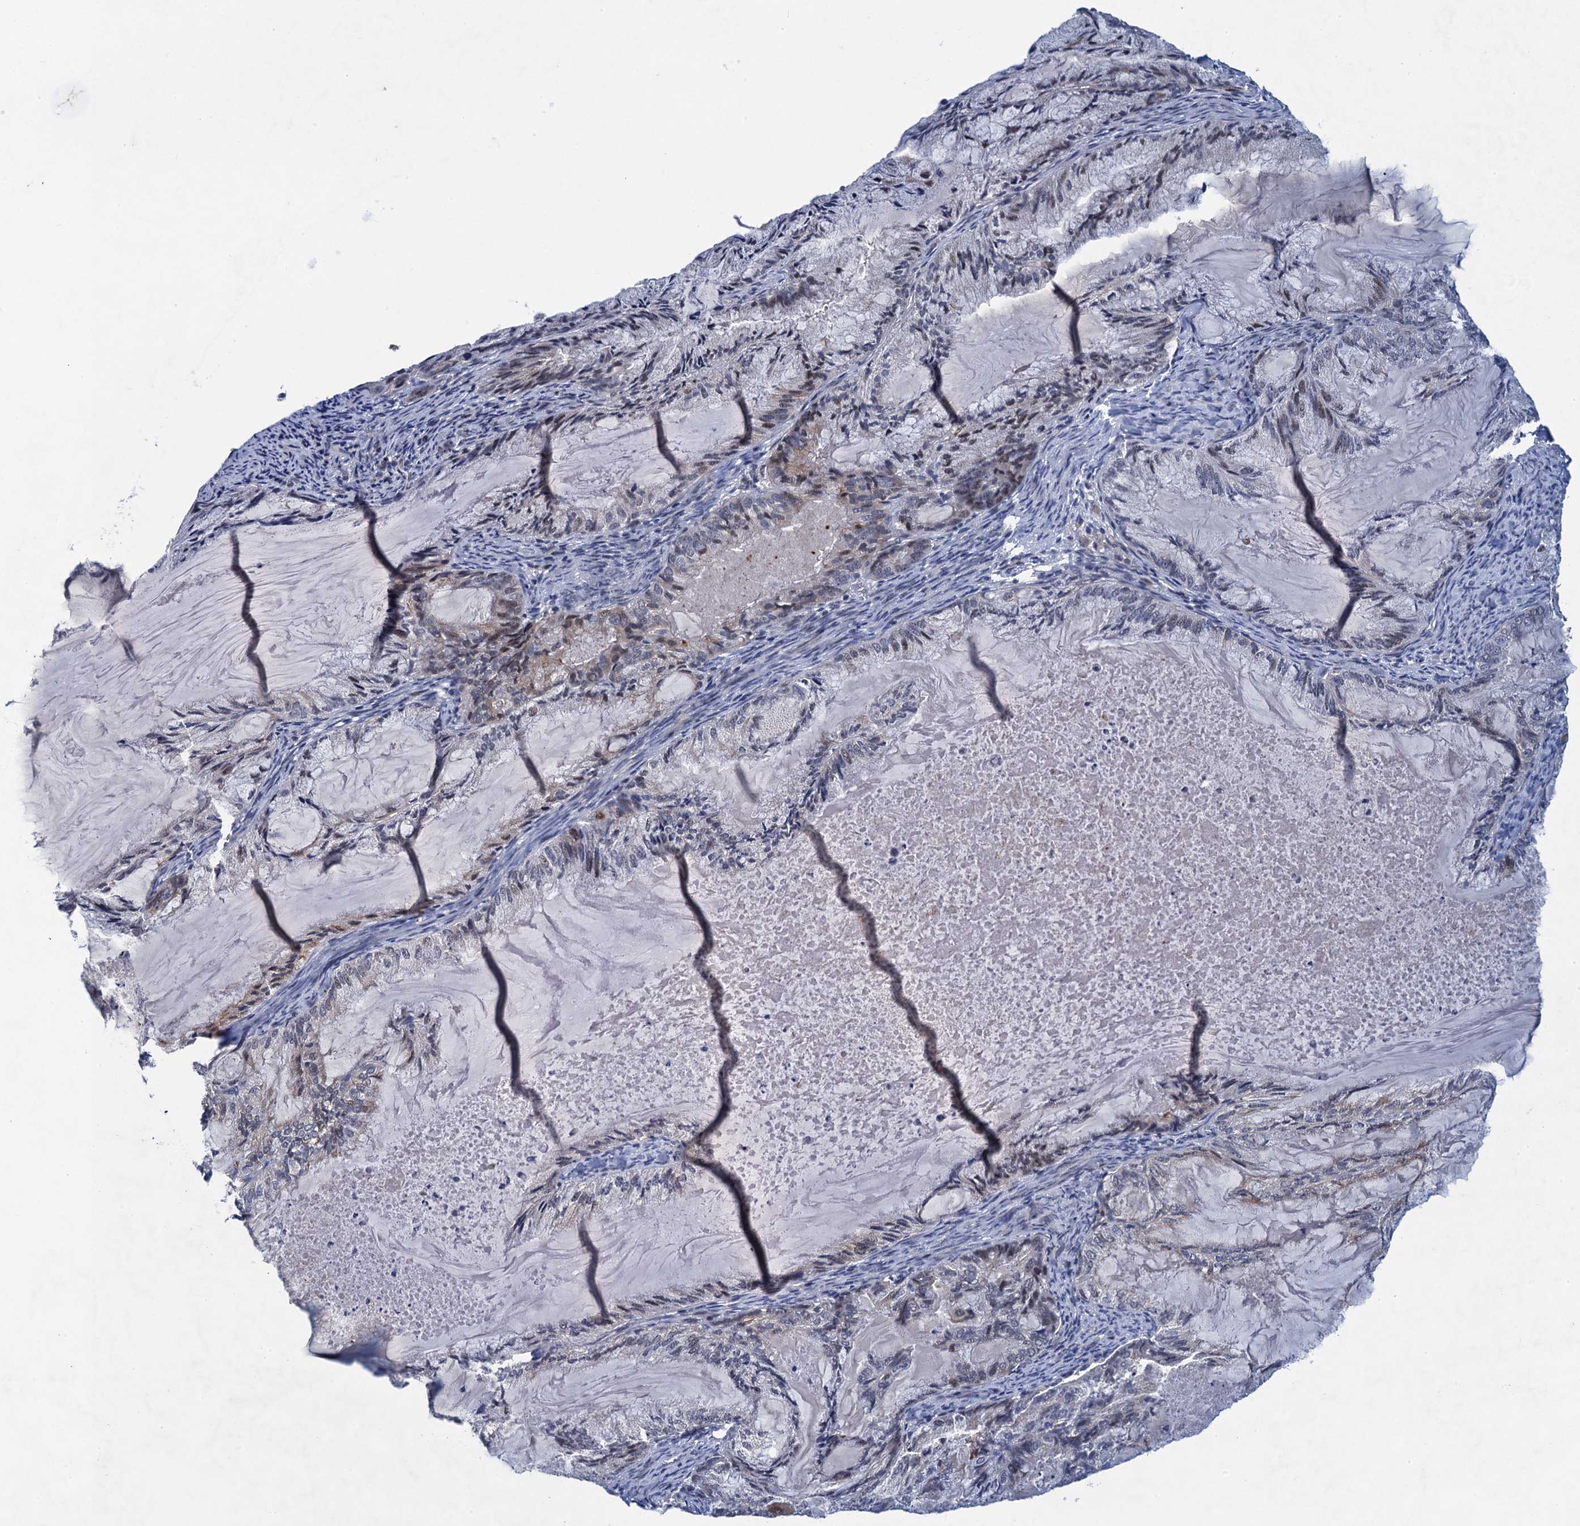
{"staining": {"intensity": "weak", "quantity": "<25%", "location": "nuclear"}, "tissue": "endometrial cancer", "cell_type": "Tumor cells", "image_type": "cancer", "snomed": [{"axis": "morphology", "description": "Adenocarcinoma, NOS"}, {"axis": "topography", "description": "Endometrium"}], "caption": "DAB immunohistochemical staining of human endometrial cancer (adenocarcinoma) reveals no significant expression in tumor cells.", "gene": "ATOSA", "patient": {"sex": "female", "age": 86}}